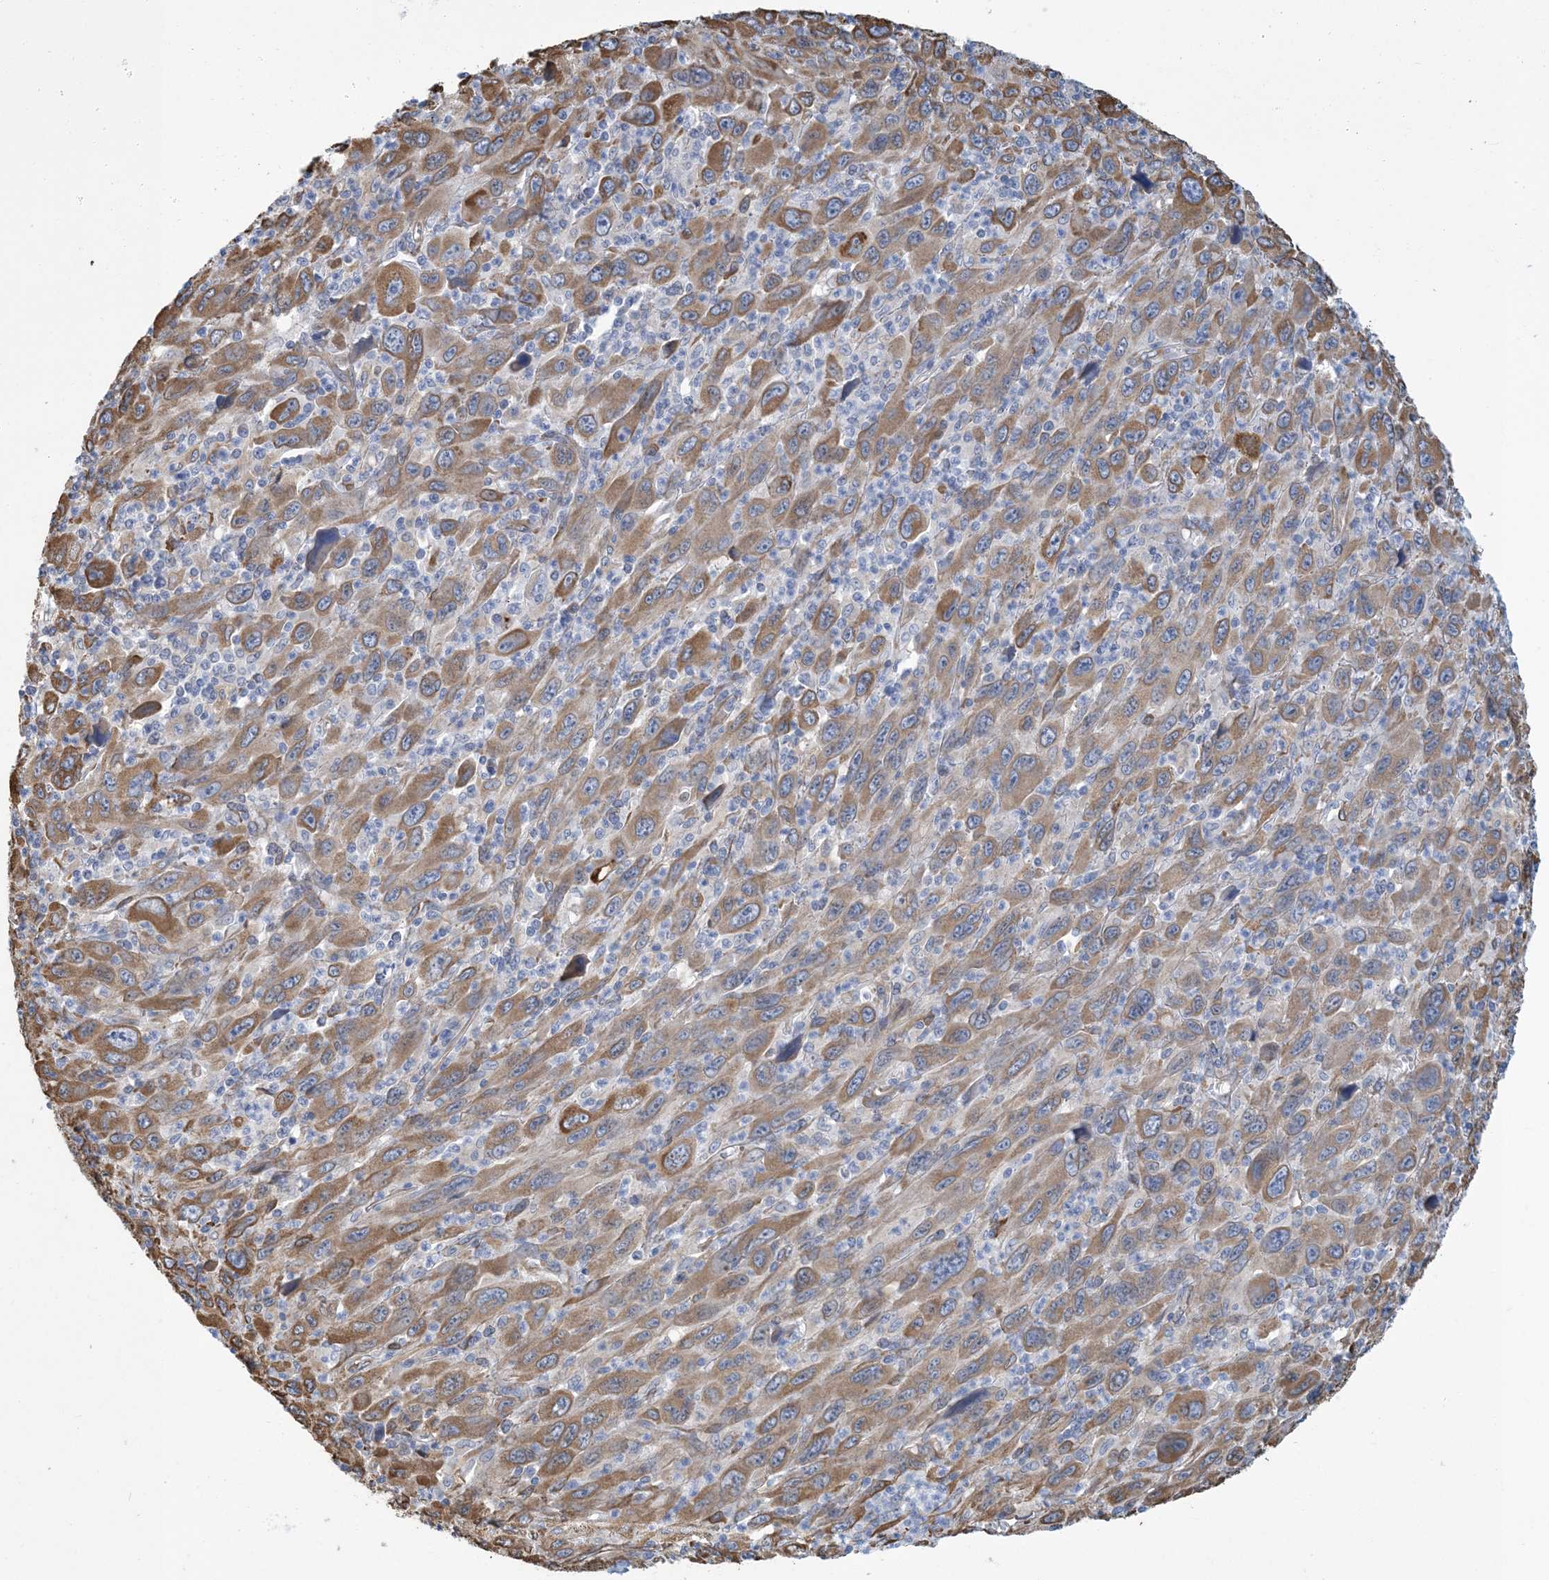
{"staining": {"intensity": "moderate", "quantity": ">75%", "location": "cytoplasmic/membranous"}, "tissue": "melanoma", "cell_type": "Tumor cells", "image_type": "cancer", "snomed": [{"axis": "morphology", "description": "Malignant melanoma, Metastatic site"}, {"axis": "topography", "description": "Skin"}], "caption": "Protein staining of melanoma tissue displays moderate cytoplasmic/membranous expression in about >75% of tumor cells.", "gene": "CCDC14", "patient": {"sex": "female", "age": 56}}